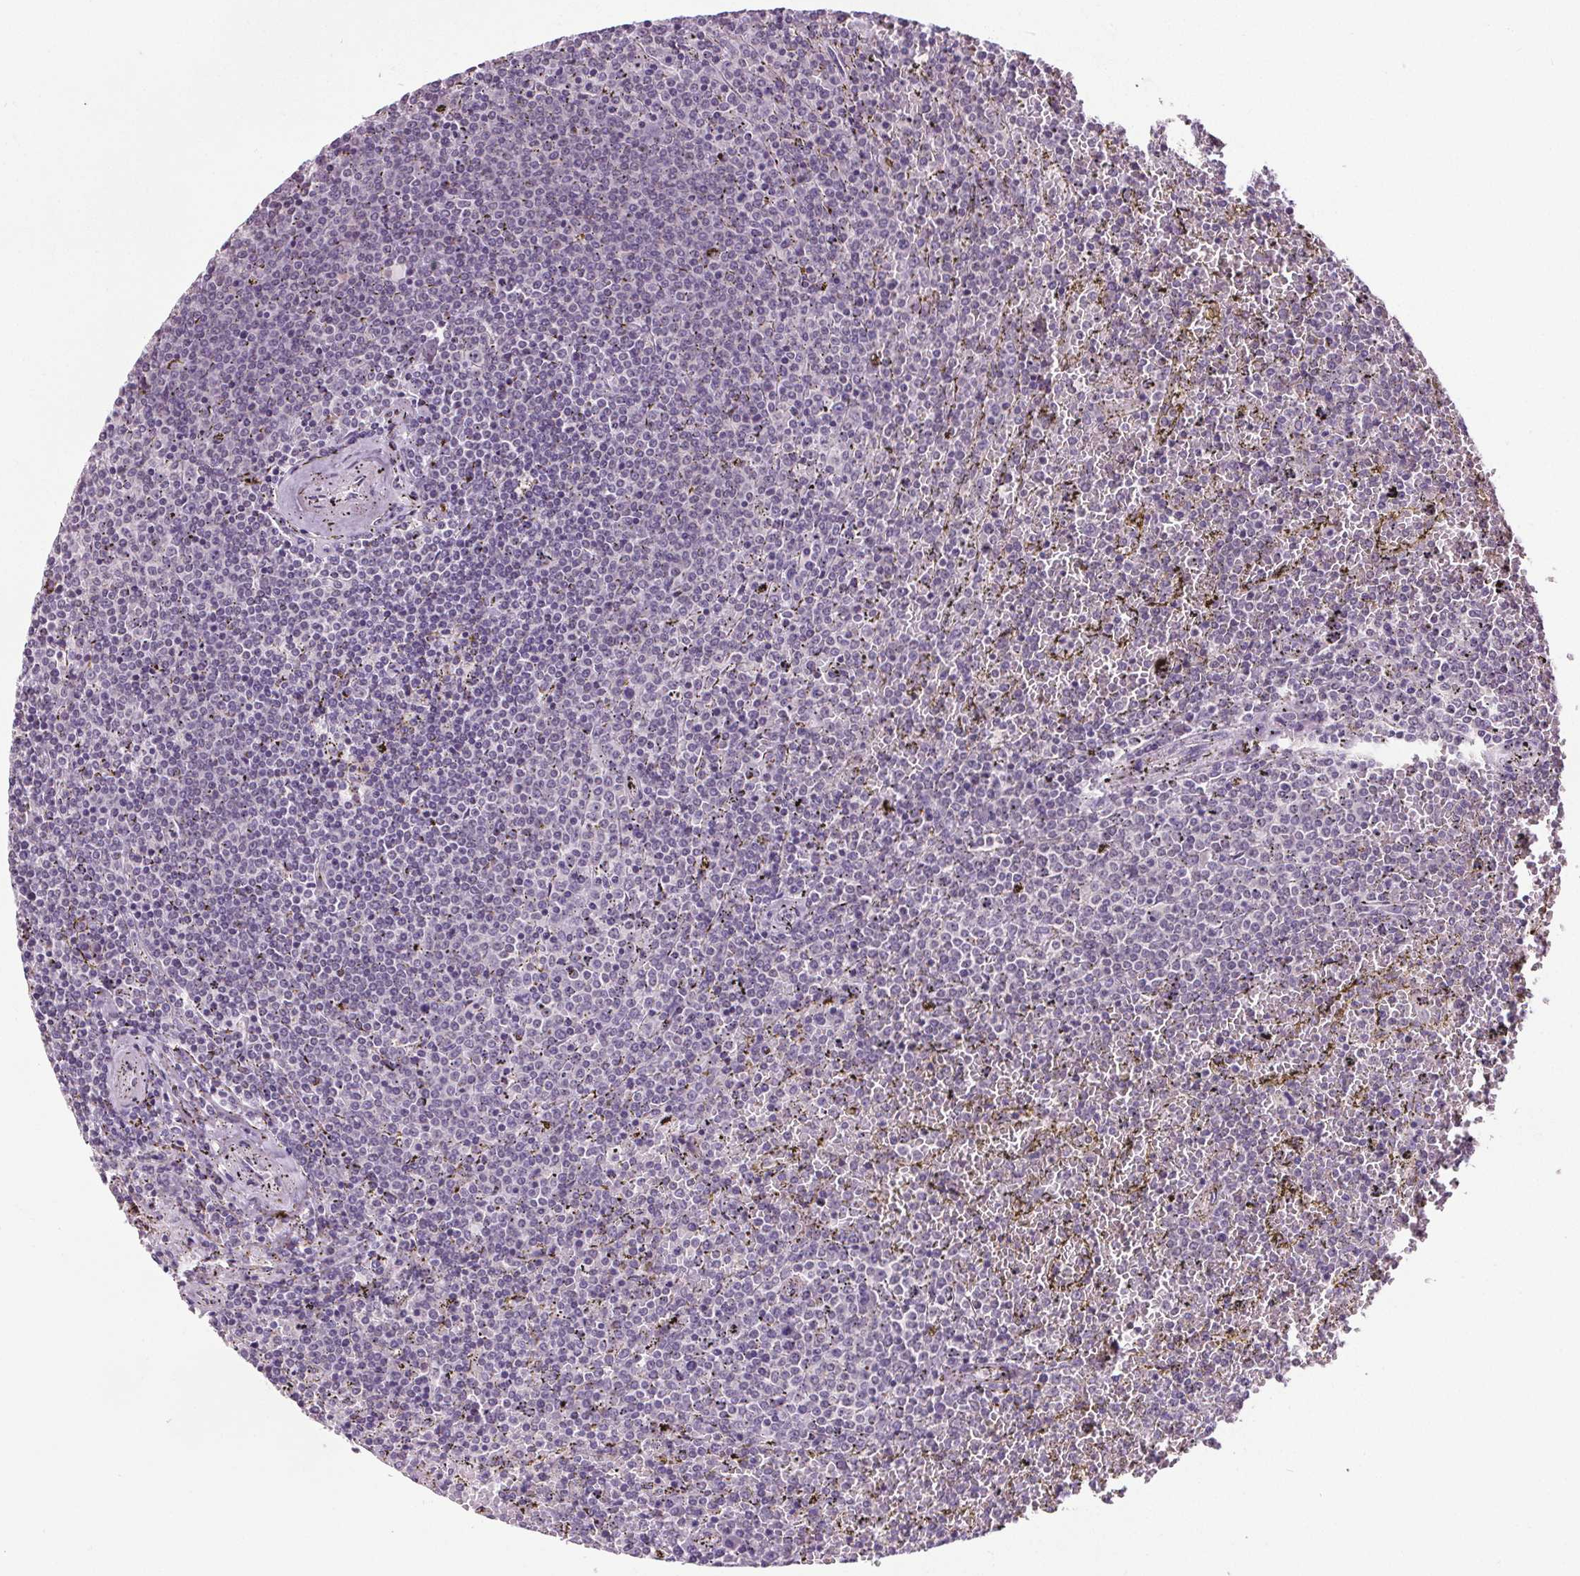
{"staining": {"intensity": "negative", "quantity": "none", "location": "none"}, "tissue": "lymphoma", "cell_type": "Tumor cells", "image_type": "cancer", "snomed": [{"axis": "morphology", "description": "Malignant lymphoma, non-Hodgkin's type, Low grade"}, {"axis": "topography", "description": "Spleen"}], "caption": "There is no significant staining in tumor cells of lymphoma.", "gene": "SLC2A9", "patient": {"sex": "female", "age": 77}}